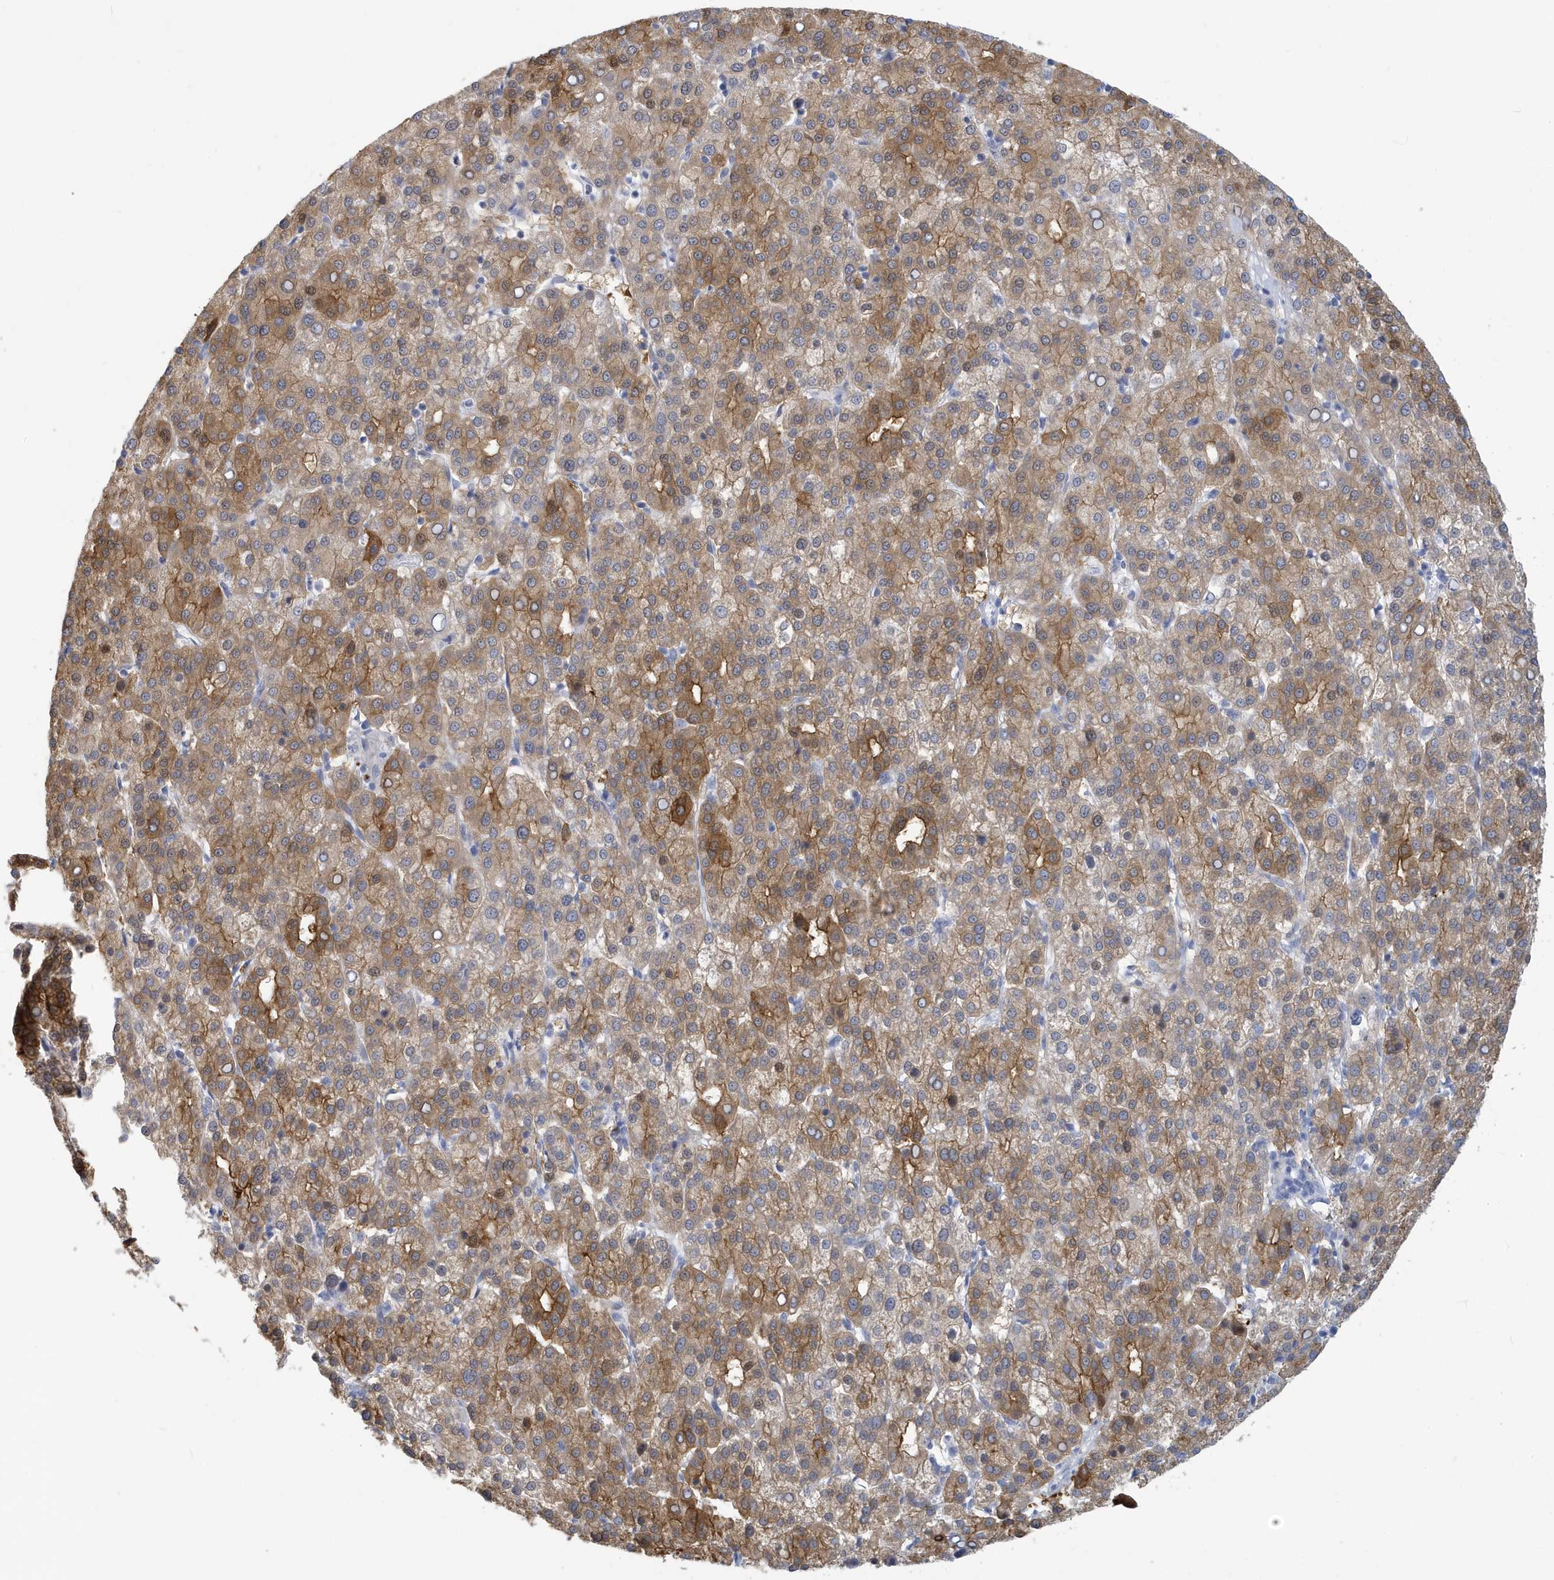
{"staining": {"intensity": "moderate", "quantity": ">75%", "location": "cytoplasmic/membranous"}, "tissue": "liver cancer", "cell_type": "Tumor cells", "image_type": "cancer", "snomed": [{"axis": "morphology", "description": "Carcinoma, Hepatocellular, NOS"}, {"axis": "topography", "description": "Liver"}], "caption": "Tumor cells reveal moderate cytoplasmic/membranous expression in approximately >75% of cells in liver cancer (hepatocellular carcinoma).", "gene": "VTA1", "patient": {"sex": "female", "age": 58}}